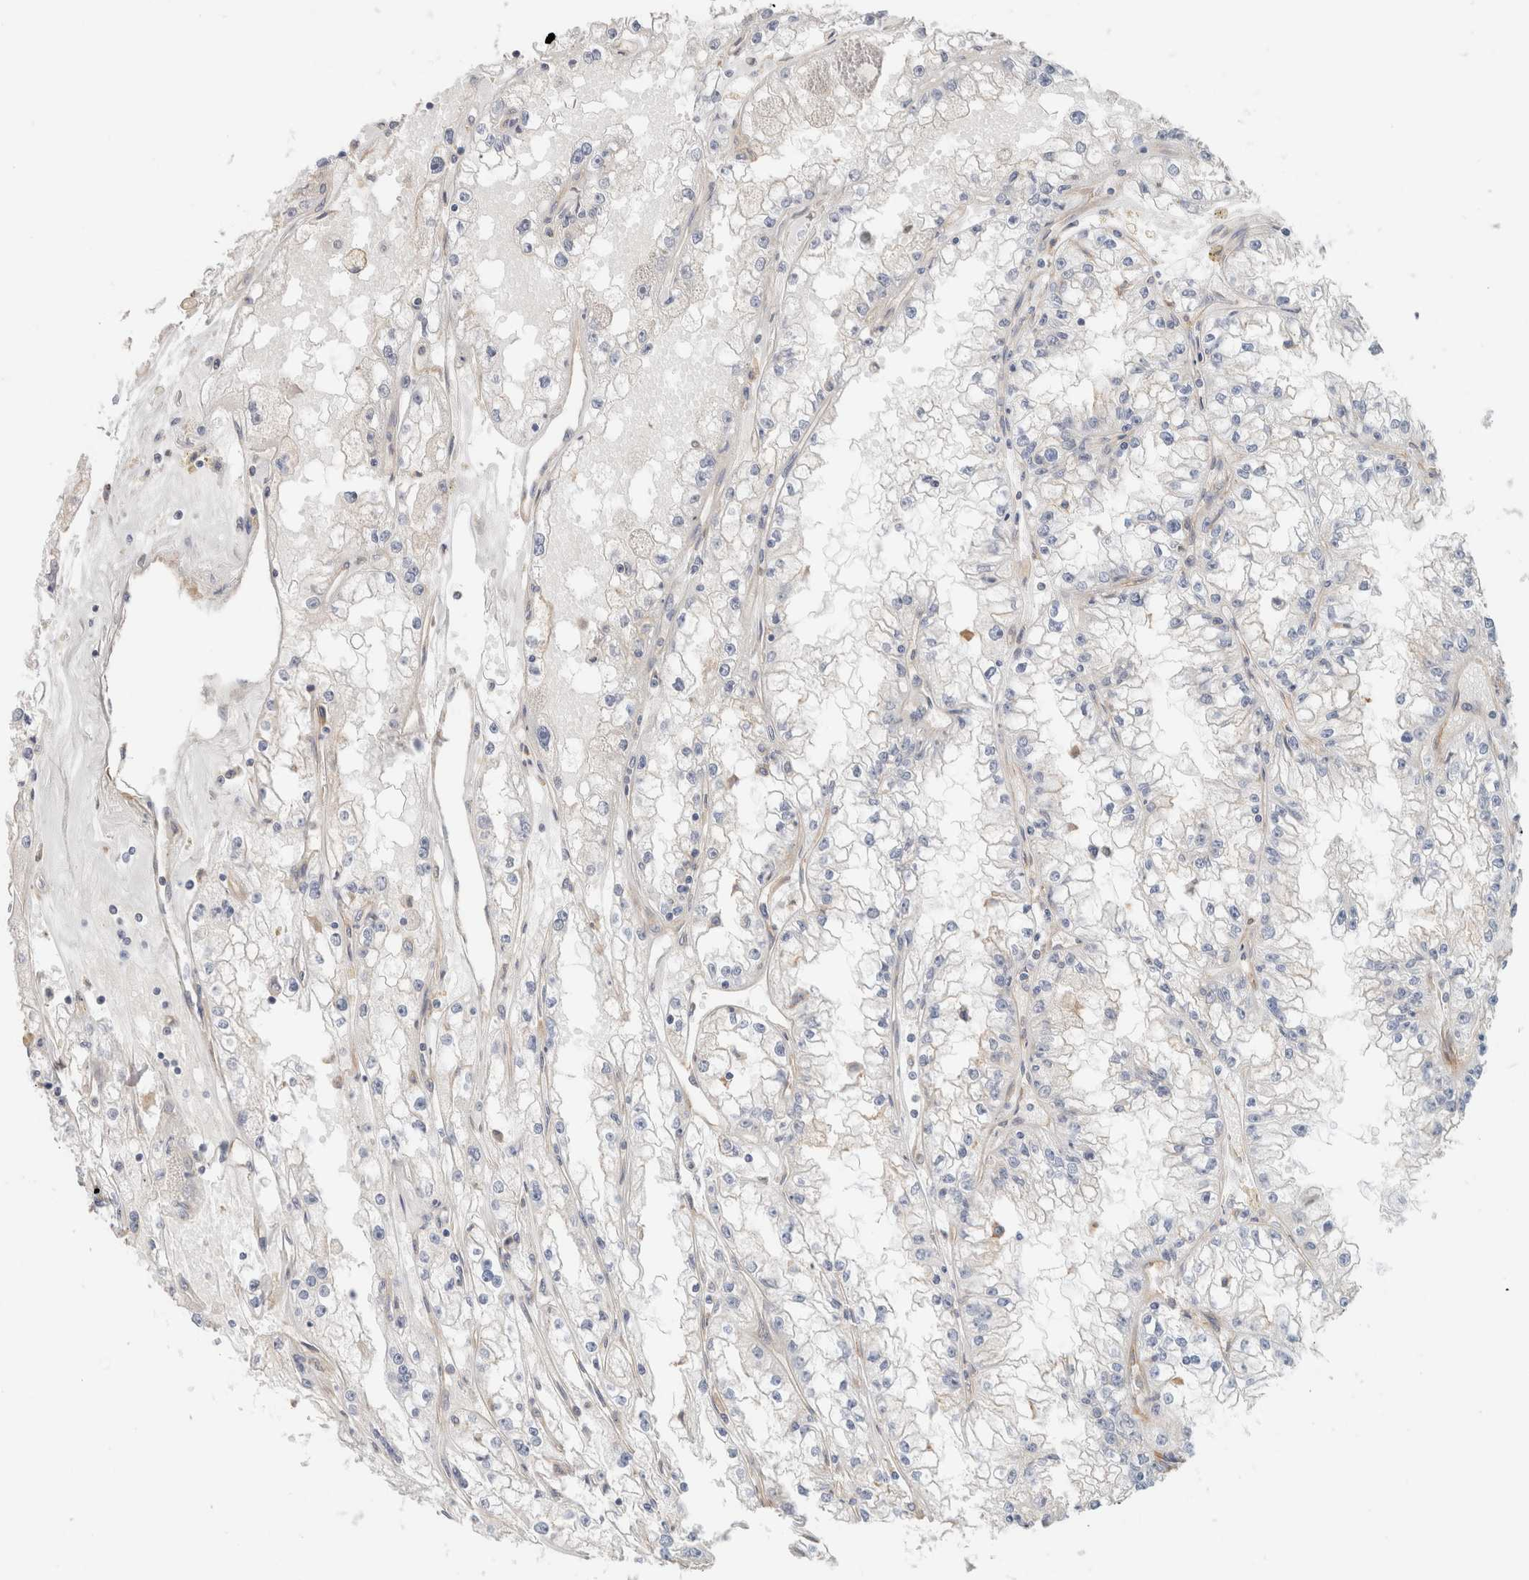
{"staining": {"intensity": "negative", "quantity": "none", "location": "none"}, "tissue": "renal cancer", "cell_type": "Tumor cells", "image_type": "cancer", "snomed": [{"axis": "morphology", "description": "Adenocarcinoma, NOS"}, {"axis": "topography", "description": "Kidney"}], "caption": "A micrograph of adenocarcinoma (renal) stained for a protein shows no brown staining in tumor cells.", "gene": "ID3", "patient": {"sex": "male", "age": 56}}